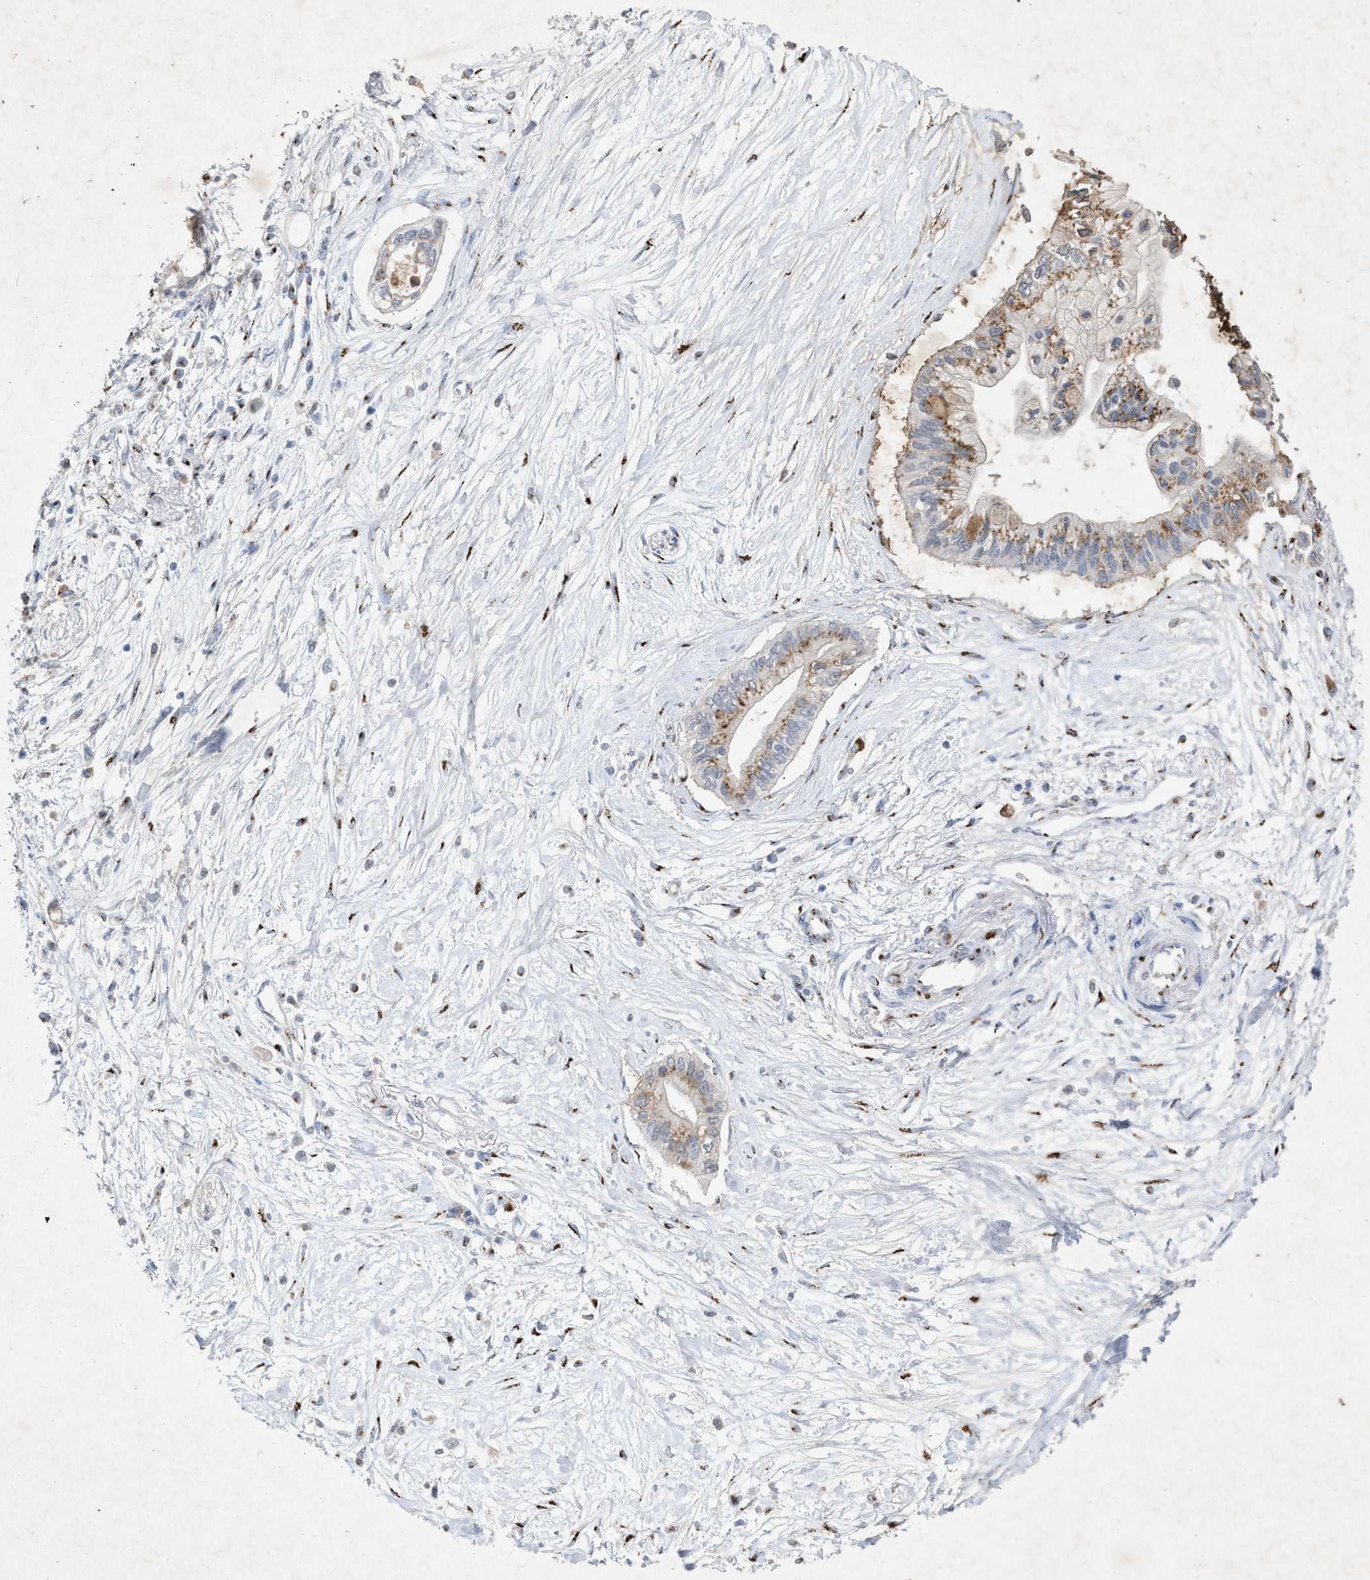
{"staining": {"intensity": "weak", "quantity": "25%-75%", "location": "cytoplasmic/membranous"}, "tissue": "pancreatic cancer", "cell_type": "Tumor cells", "image_type": "cancer", "snomed": [{"axis": "morphology", "description": "Adenocarcinoma, NOS"}, {"axis": "topography", "description": "Pancreas"}], "caption": "Human pancreatic cancer stained for a protein (brown) demonstrates weak cytoplasmic/membranous positive expression in approximately 25%-75% of tumor cells.", "gene": "MAN2A1", "patient": {"sex": "female", "age": 77}}